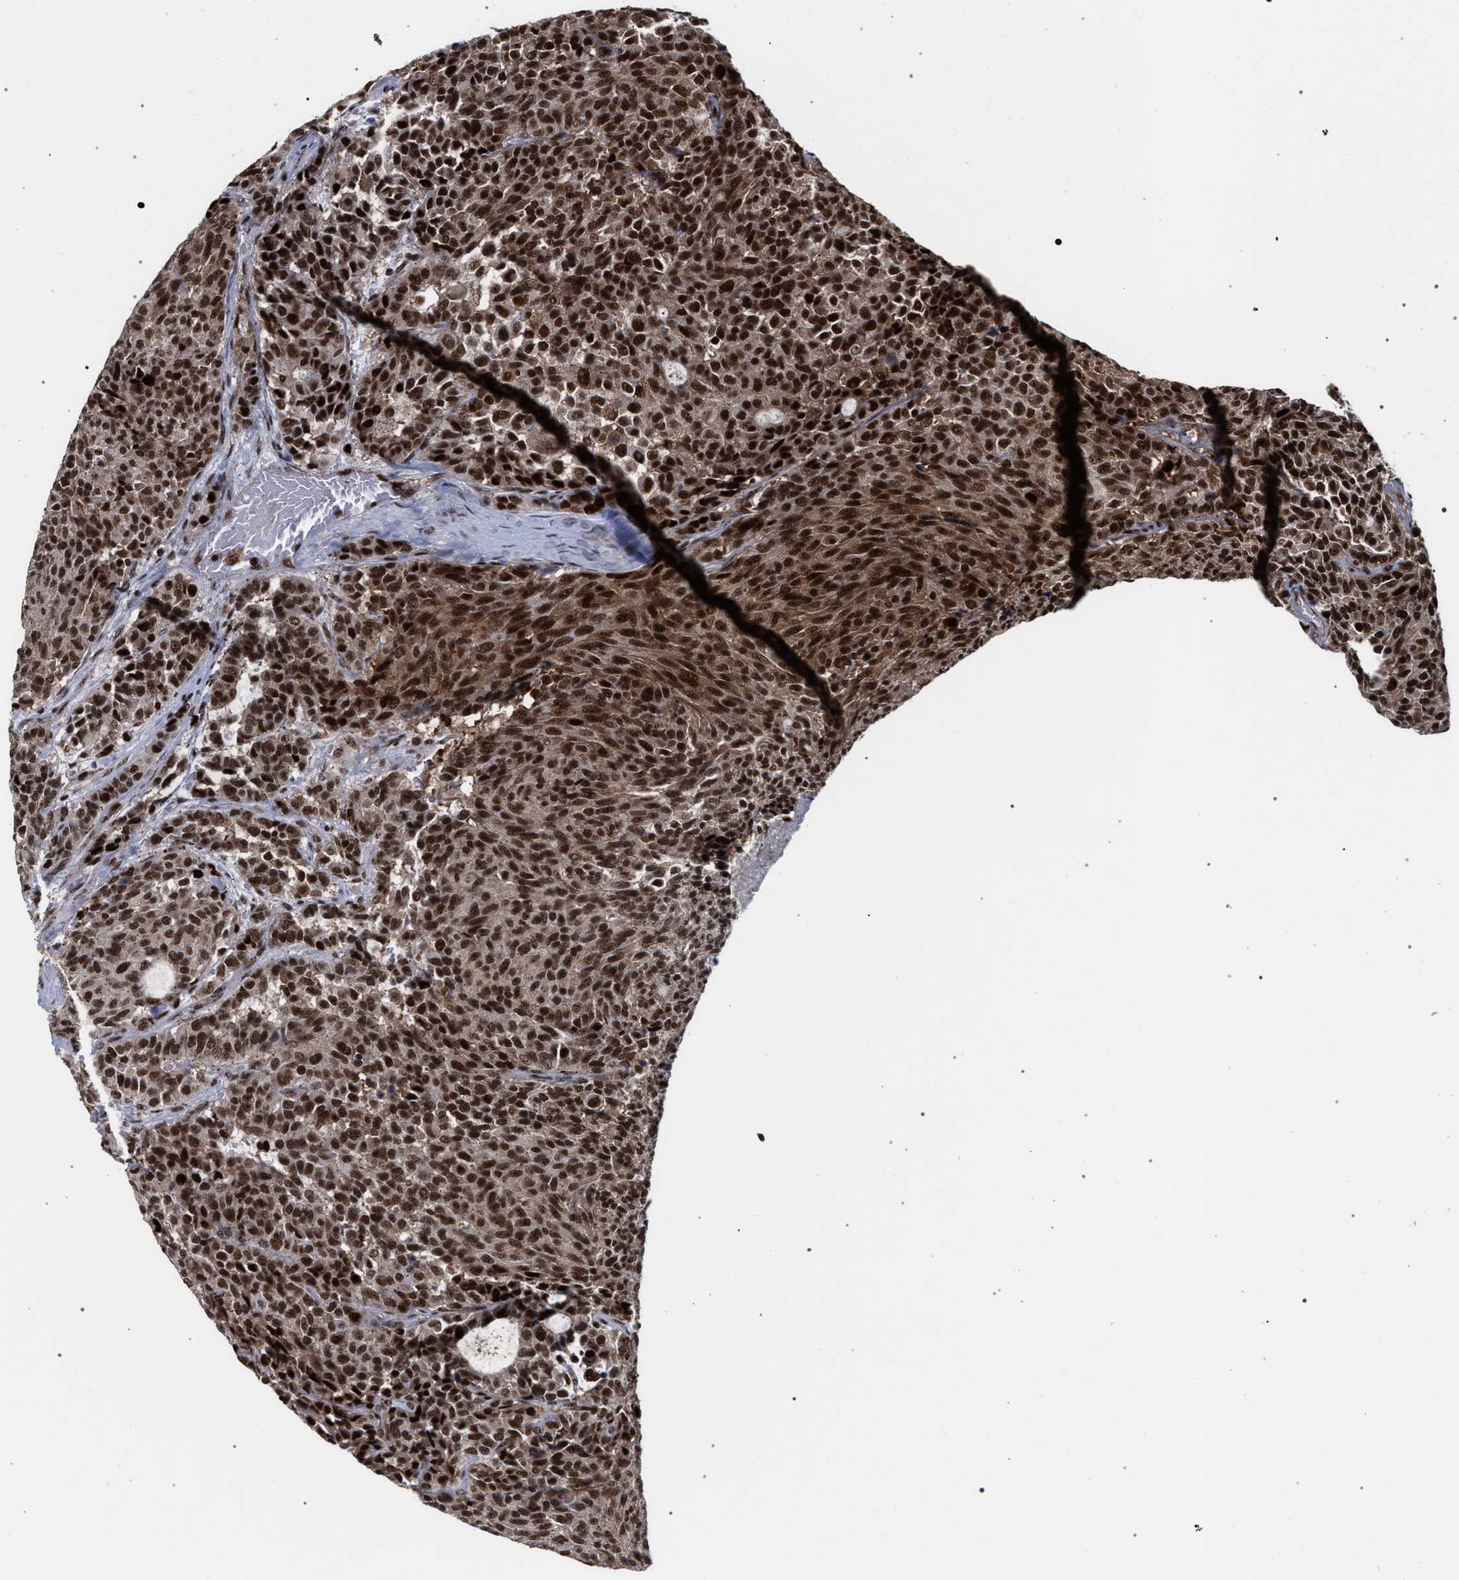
{"staining": {"intensity": "strong", "quantity": ">75%", "location": "nuclear"}, "tissue": "carcinoid", "cell_type": "Tumor cells", "image_type": "cancer", "snomed": [{"axis": "morphology", "description": "Carcinoid, malignant, NOS"}, {"axis": "topography", "description": "Pancreas"}], "caption": "Strong nuclear staining is identified in about >75% of tumor cells in malignant carcinoid. (Brightfield microscopy of DAB IHC at high magnification).", "gene": "SCAF4", "patient": {"sex": "female", "age": 54}}